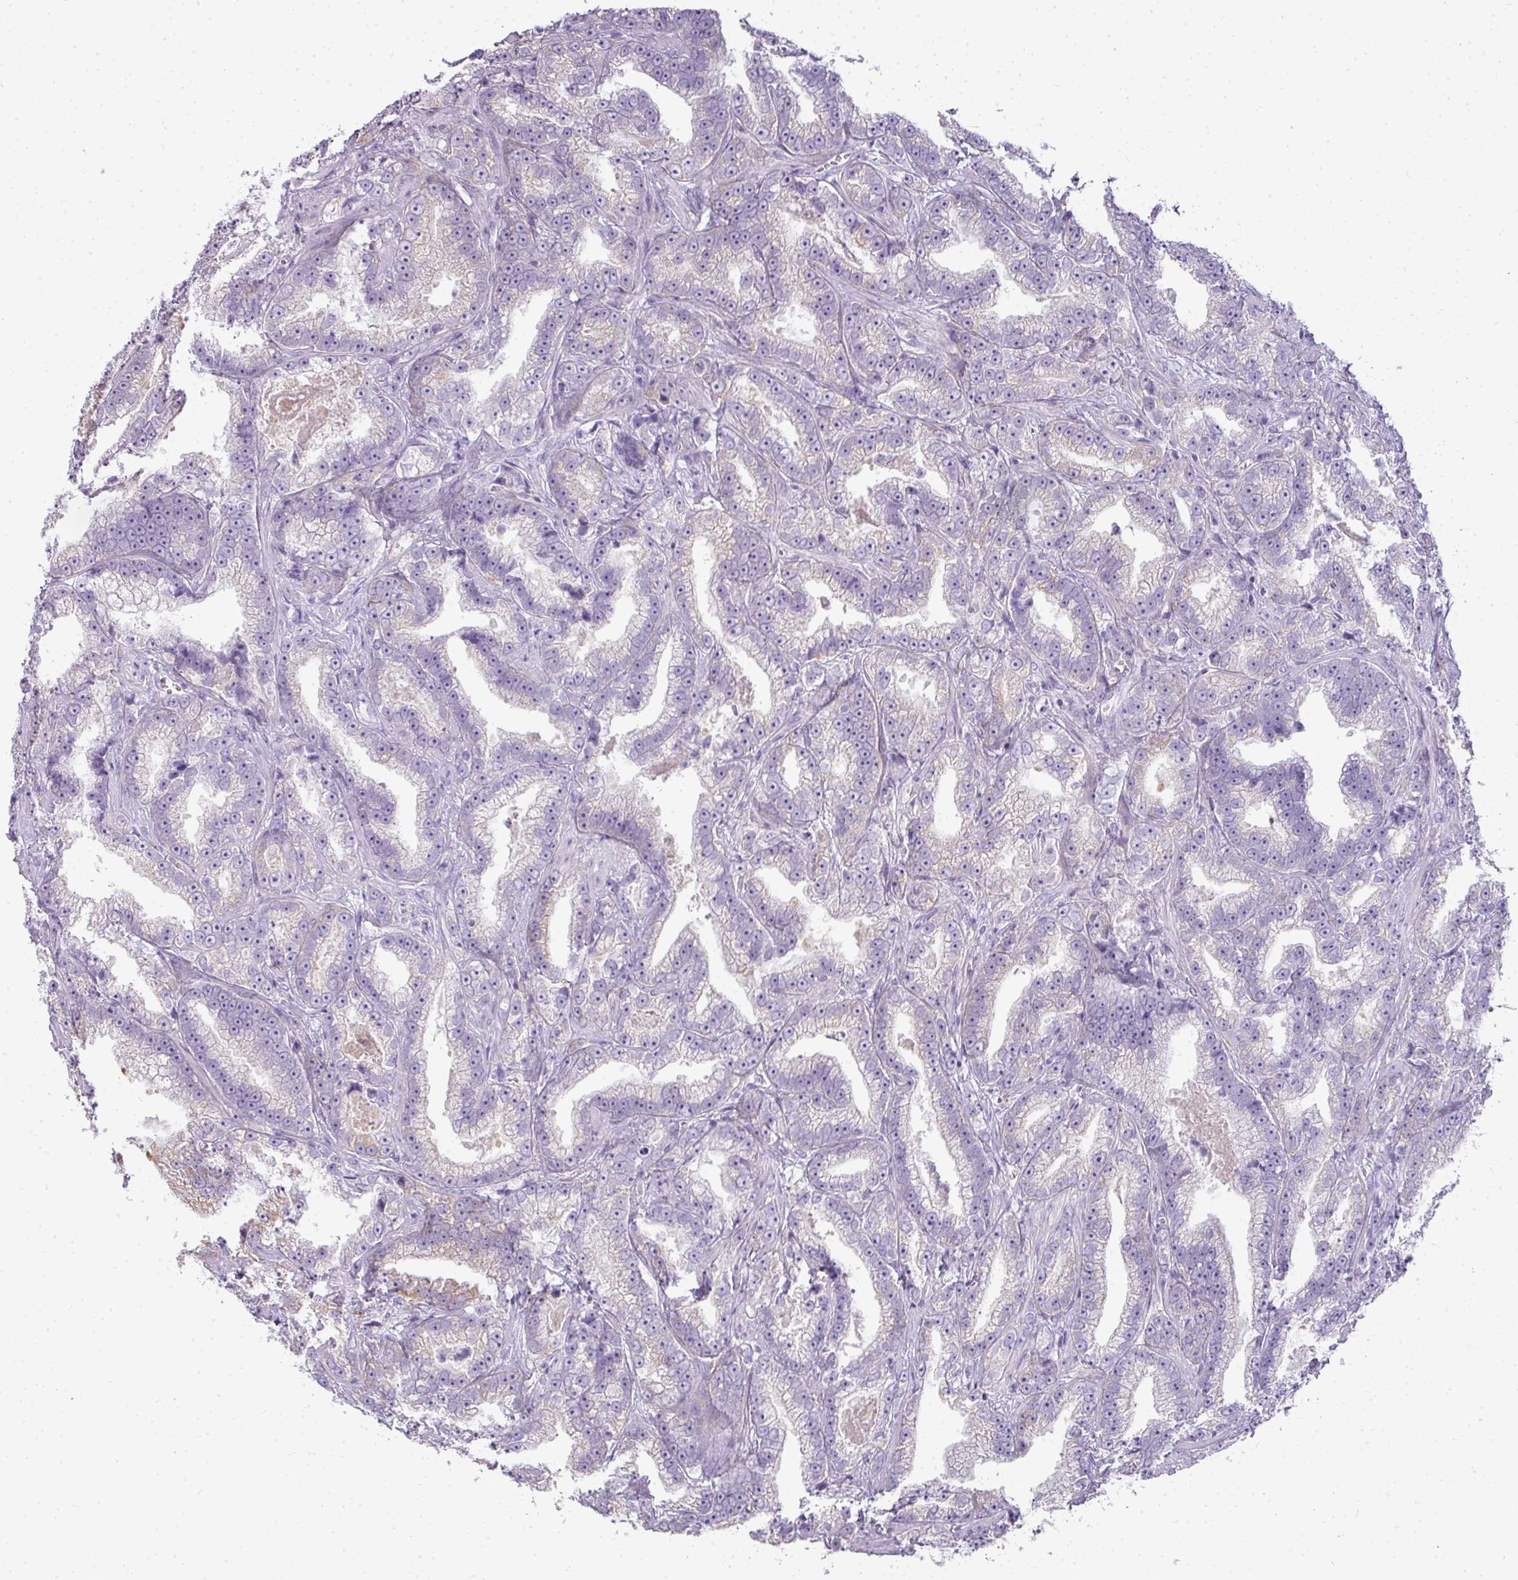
{"staining": {"intensity": "negative", "quantity": "none", "location": "none"}, "tissue": "prostate cancer", "cell_type": "Tumor cells", "image_type": "cancer", "snomed": [{"axis": "morphology", "description": "Adenocarcinoma, High grade"}, {"axis": "topography", "description": "Prostate and seminal vesicle, NOS"}], "caption": "Prostate cancer was stained to show a protein in brown. There is no significant positivity in tumor cells.", "gene": "RBMY1F", "patient": {"sex": "male", "age": 67}}